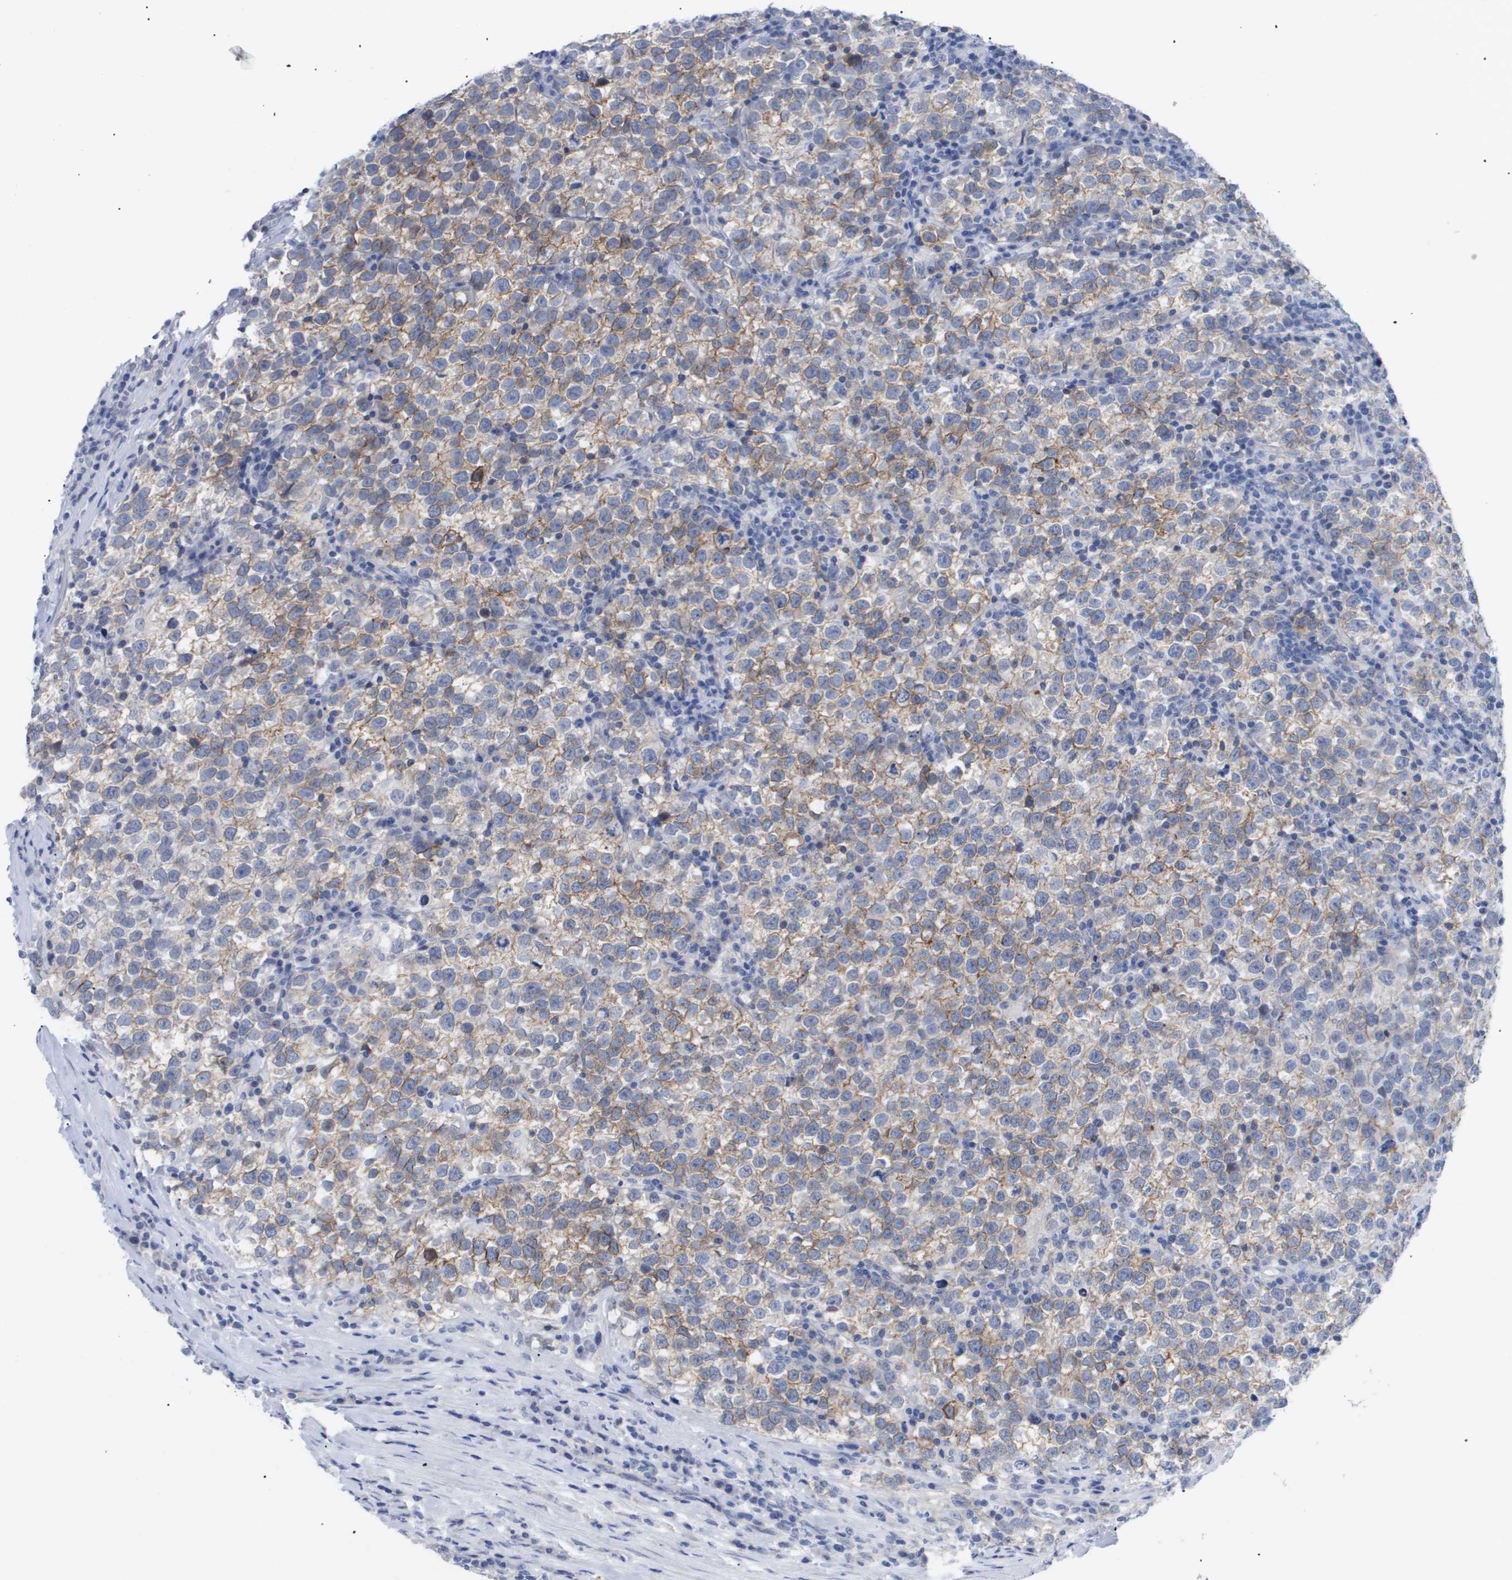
{"staining": {"intensity": "weak", "quantity": ">75%", "location": "cytoplasmic/membranous"}, "tissue": "testis cancer", "cell_type": "Tumor cells", "image_type": "cancer", "snomed": [{"axis": "morphology", "description": "Normal tissue, NOS"}, {"axis": "morphology", "description": "Seminoma, NOS"}, {"axis": "topography", "description": "Testis"}], "caption": "Testis cancer (seminoma) tissue exhibits weak cytoplasmic/membranous staining in about >75% of tumor cells (Stains: DAB in brown, nuclei in blue, Microscopy: brightfield microscopy at high magnification).", "gene": "CAV3", "patient": {"sex": "male", "age": 43}}